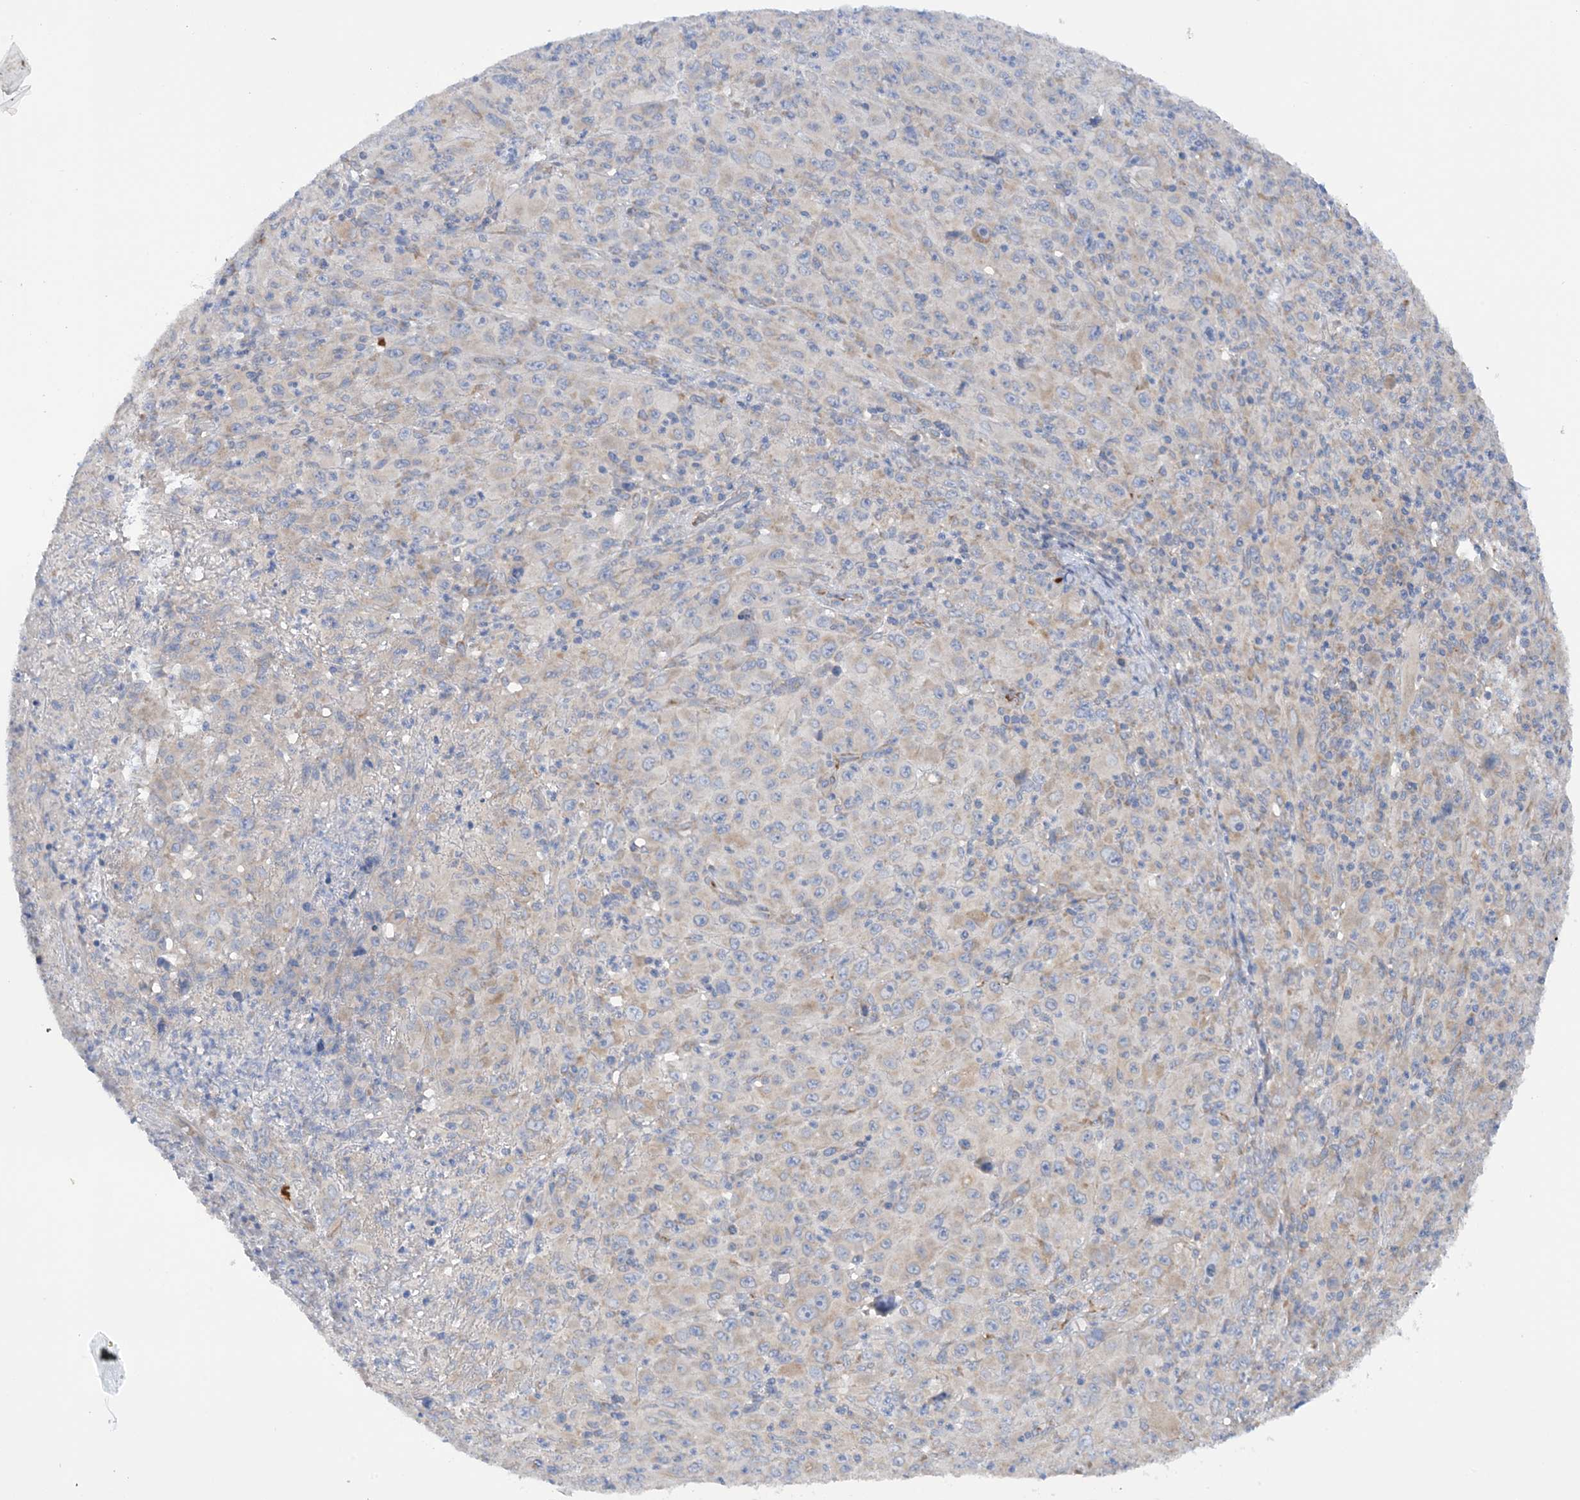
{"staining": {"intensity": "weak", "quantity": "<25%", "location": "cytoplasmic/membranous"}, "tissue": "melanoma", "cell_type": "Tumor cells", "image_type": "cancer", "snomed": [{"axis": "morphology", "description": "Malignant melanoma, Metastatic site"}, {"axis": "topography", "description": "Skin"}], "caption": "This is an IHC image of human melanoma. There is no staining in tumor cells.", "gene": "SLC5A11", "patient": {"sex": "female", "age": 56}}